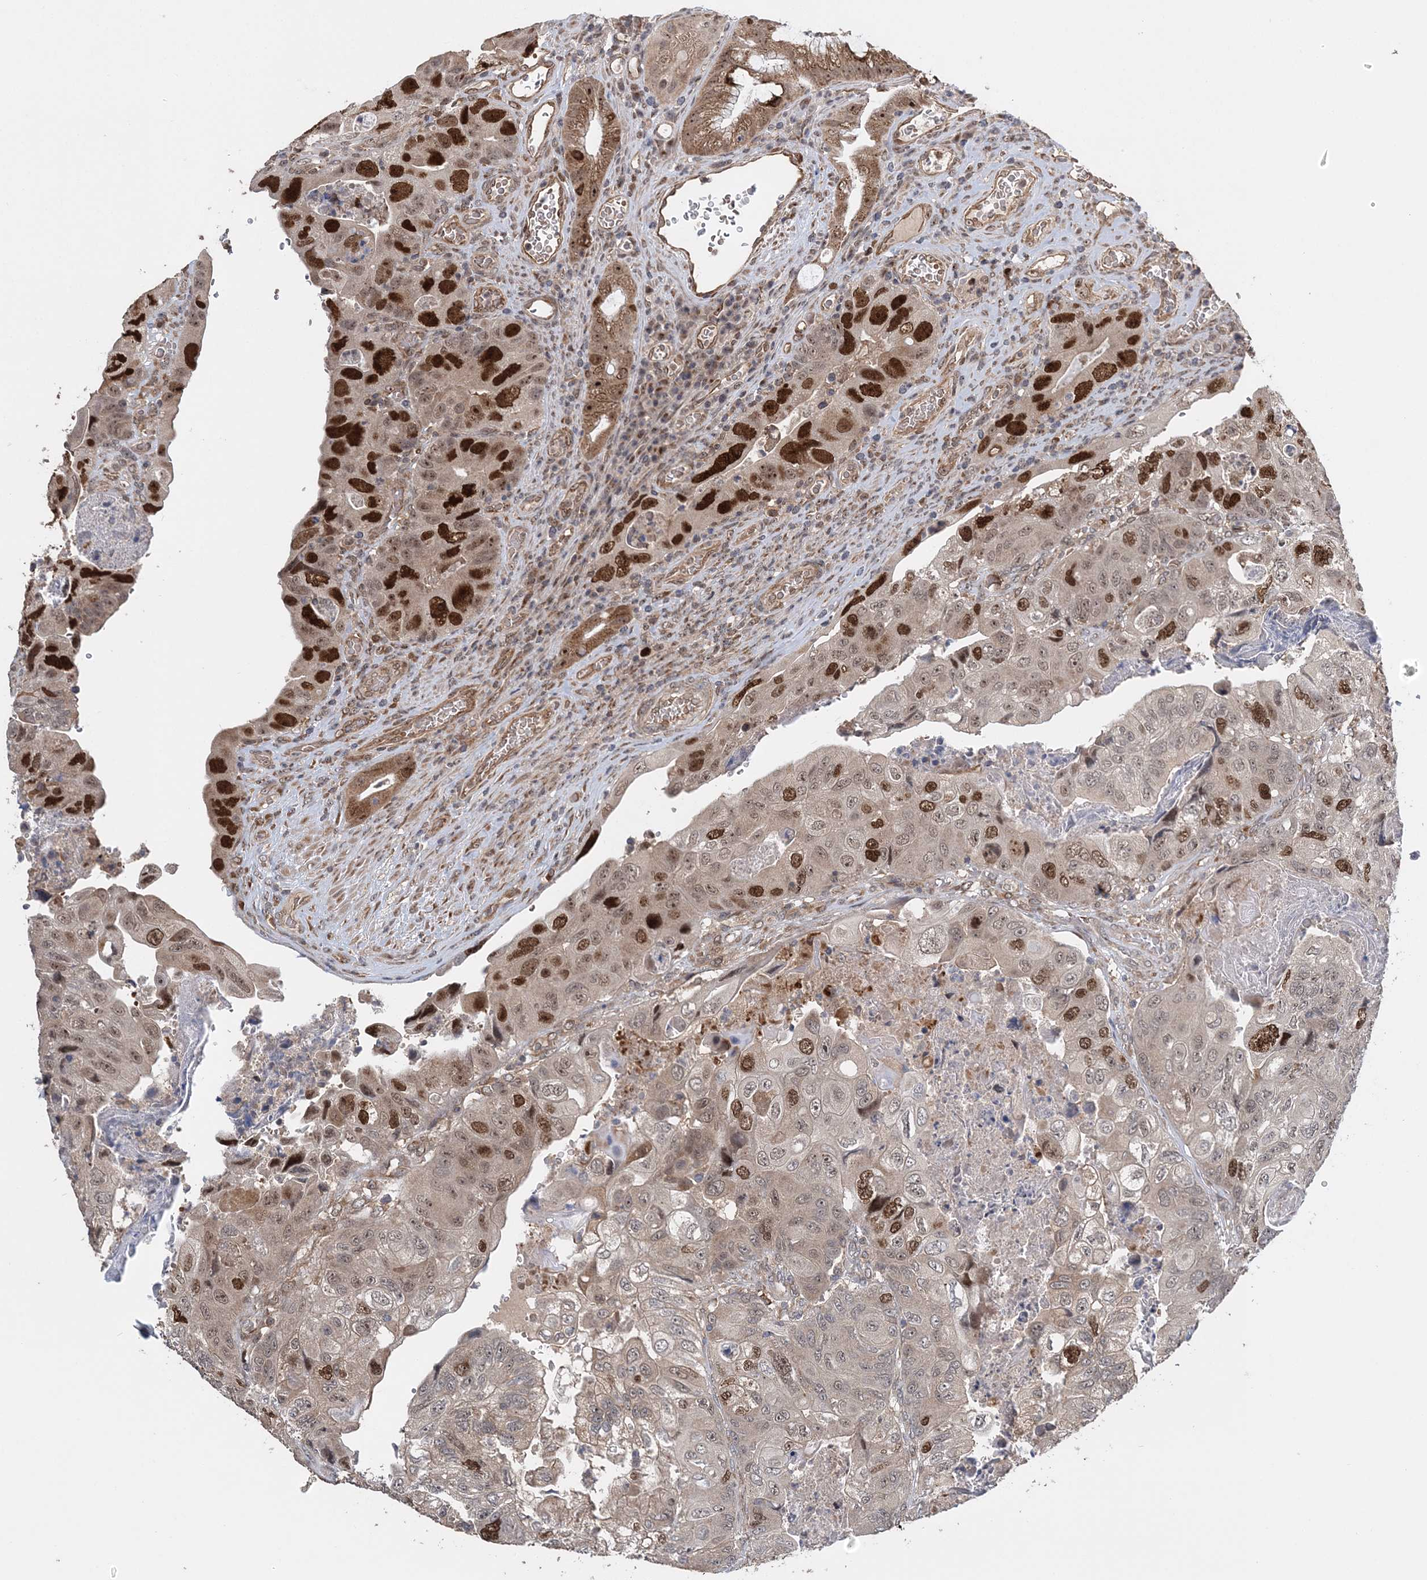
{"staining": {"intensity": "strong", "quantity": "25%-75%", "location": "nuclear"}, "tissue": "colorectal cancer", "cell_type": "Tumor cells", "image_type": "cancer", "snomed": [{"axis": "morphology", "description": "Adenocarcinoma, NOS"}, {"axis": "topography", "description": "Rectum"}], "caption": "Human colorectal cancer (adenocarcinoma) stained for a protein (brown) demonstrates strong nuclear positive positivity in approximately 25%-75% of tumor cells.", "gene": "KIF4A", "patient": {"sex": "male", "age": 63}}